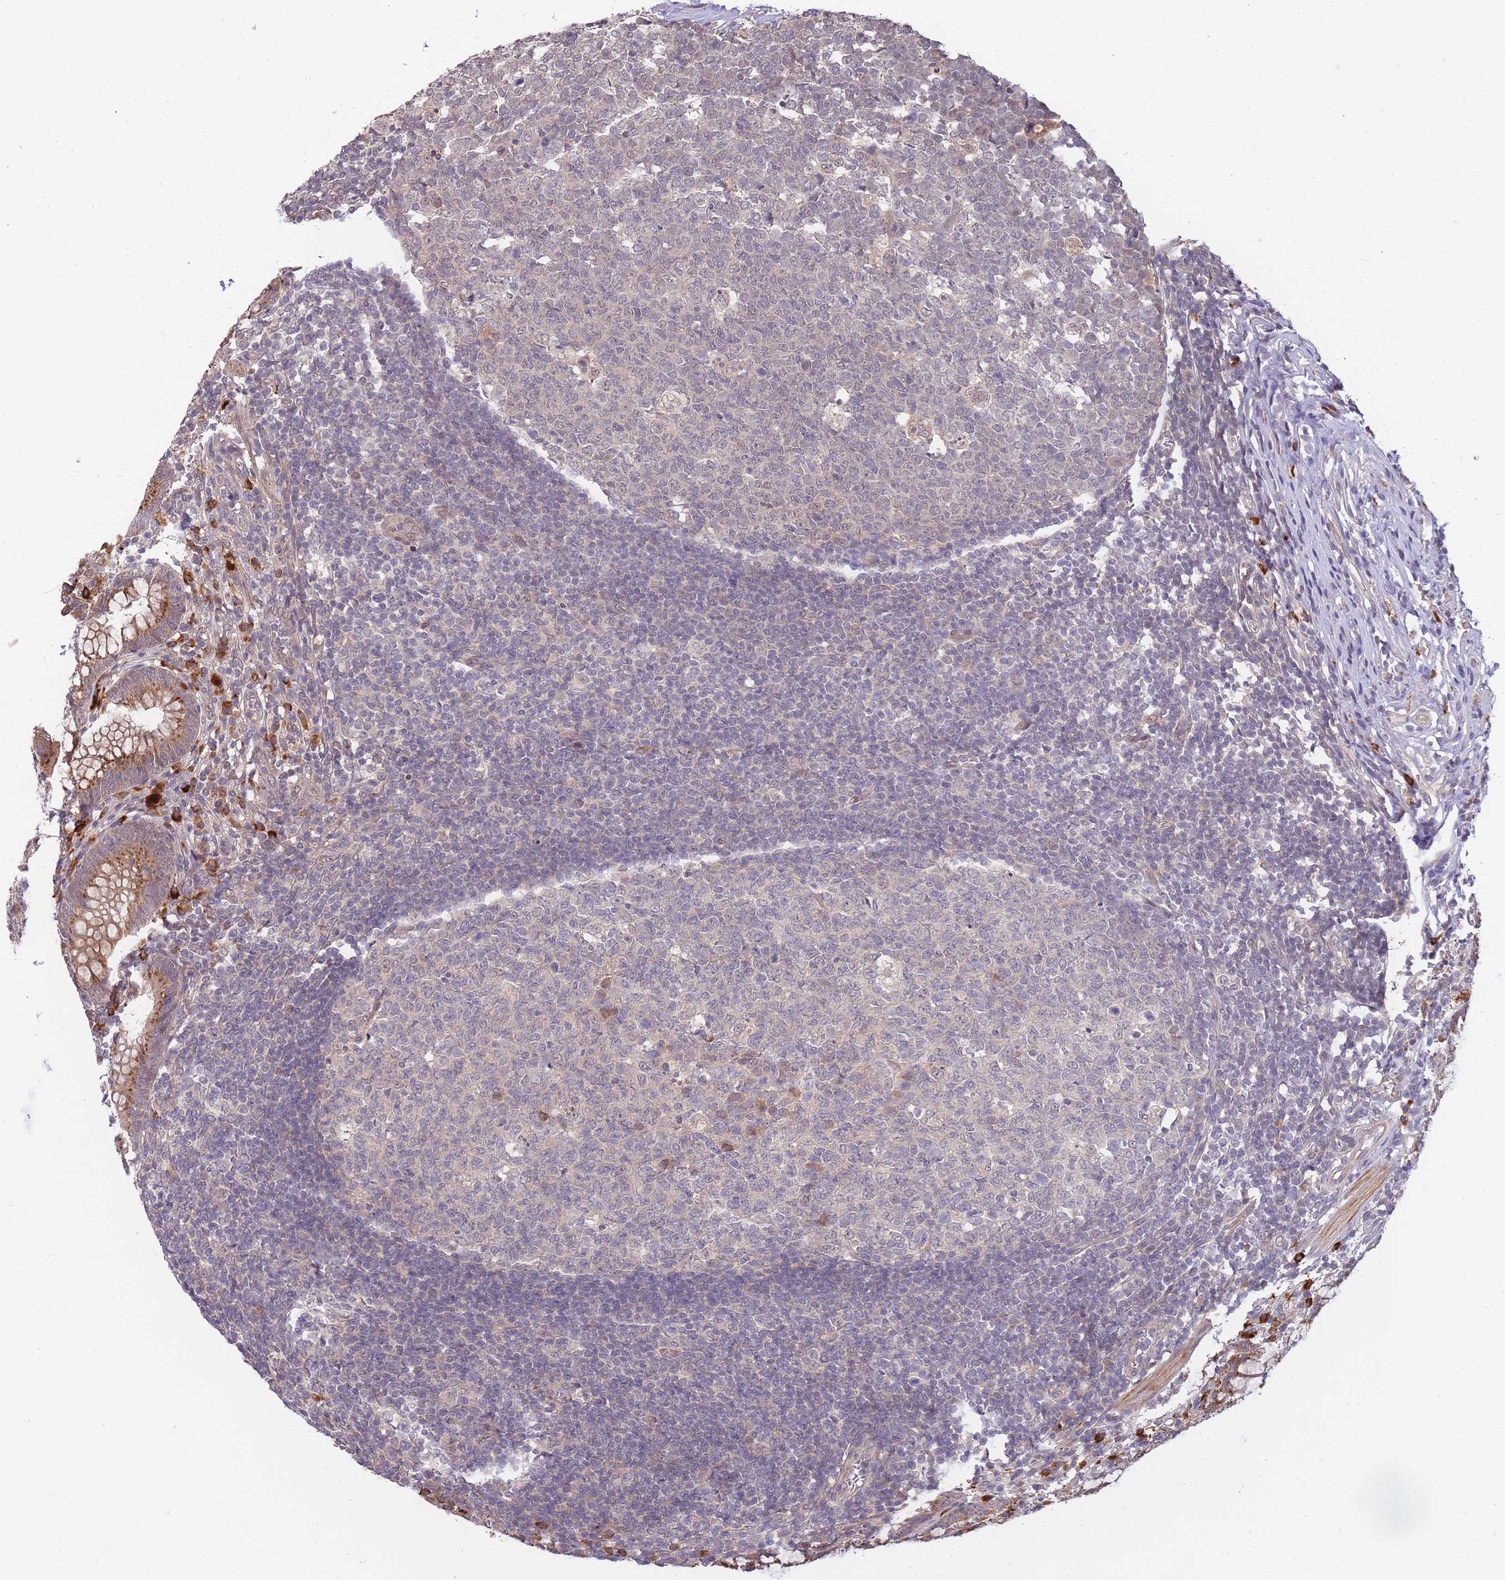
{"staining": {"intensity": "moderate", "quantity": ">75%", "location": "cytoplasmic/membranous"}, "tissue": "appendix", "cell_type": "Glandular cells", "image_type": "normal", "snomed": [{"axis": "morphology", "description": "Normal tissue, NOS"}, {"axis": "topography", "description": "Appendix"}], "caption": "This is a photomicrograph of immunohistochemistry staining of normal appendix, which shows moderate staining in the cytoplasmic/membranous of glandular cells.", "gene": "SMC6", "patient": {"sex": "male", "age": 56}}